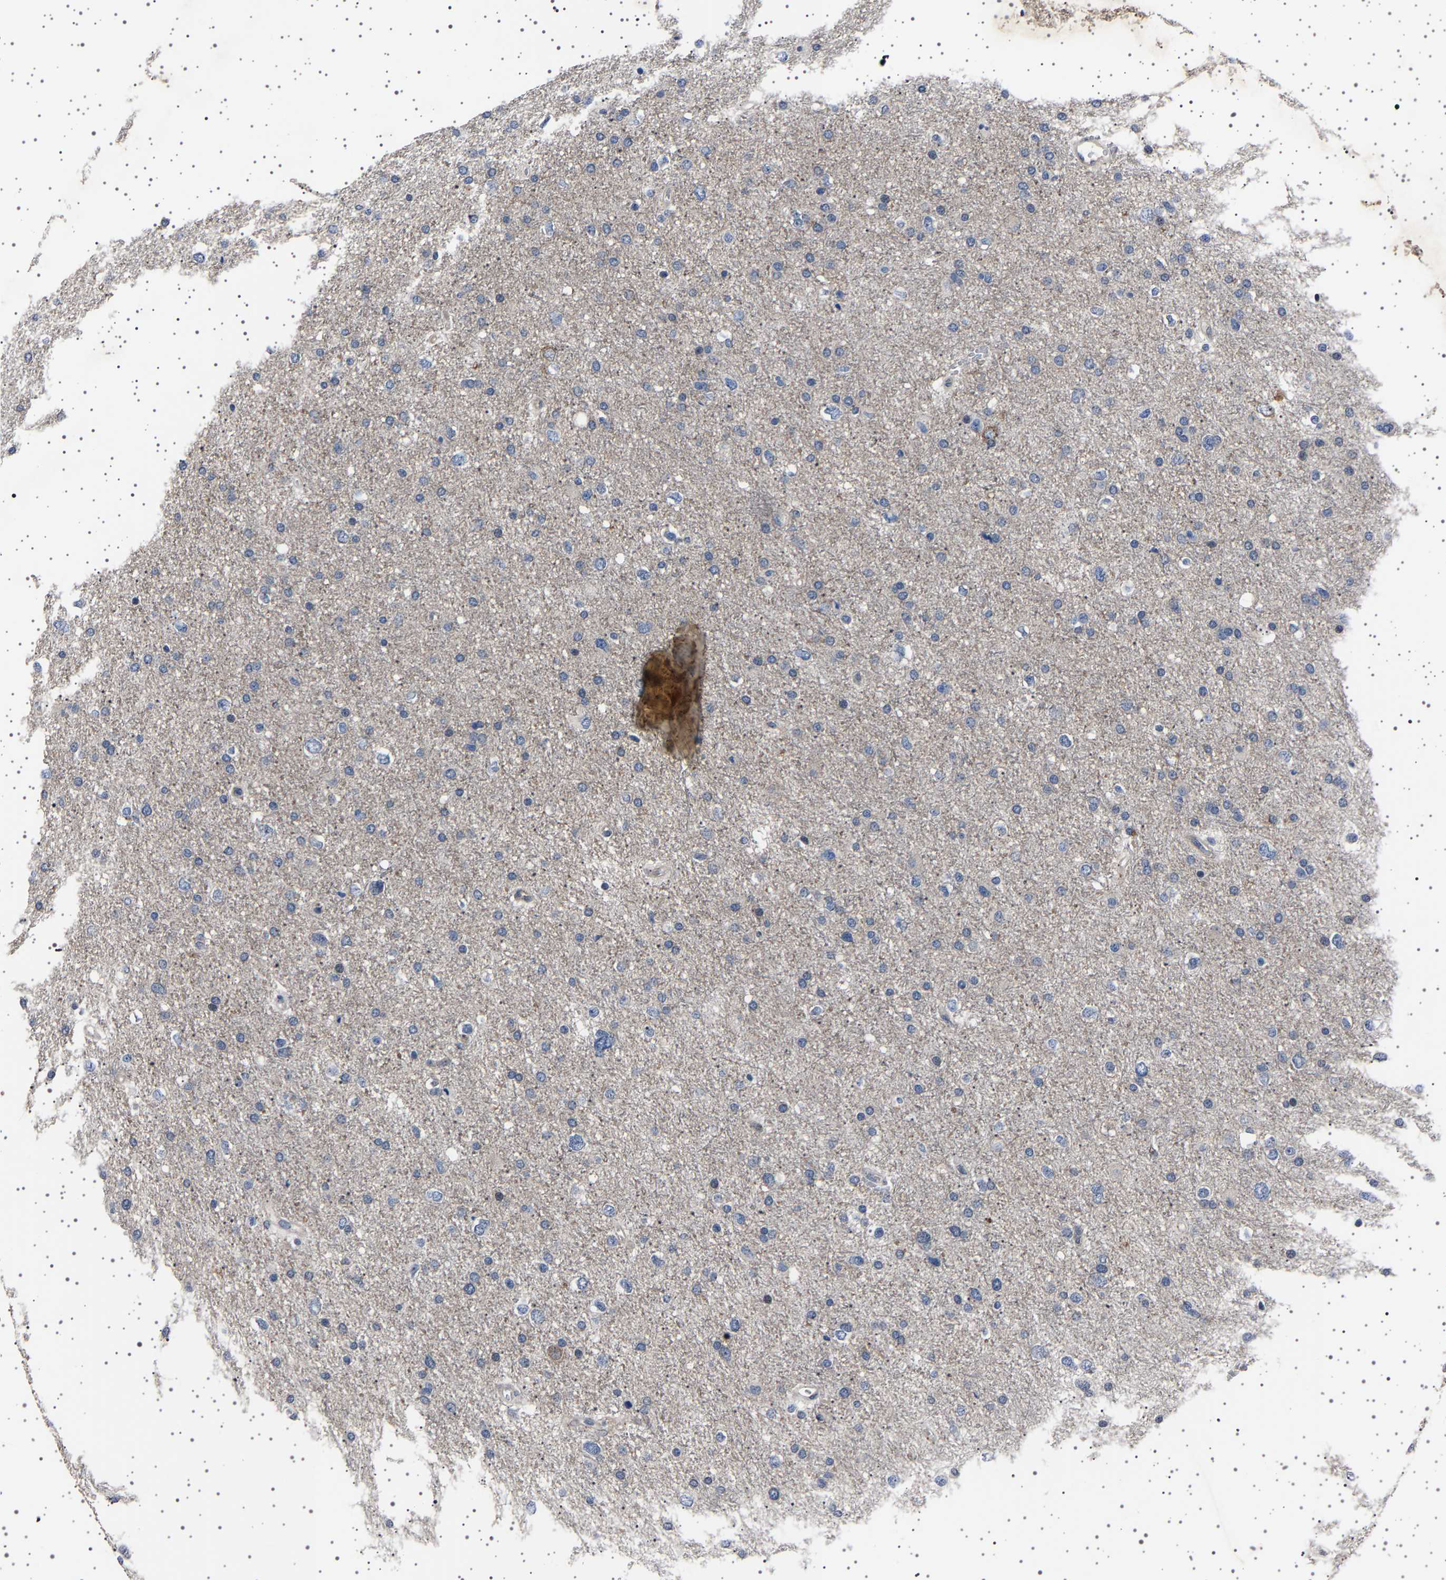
{"staining": {"intensity": "negative", "quantity": "none", "location": "none"}, "tissue": "glioma", "cell_type": "Tumor cells", "image_type": "cancer", "snomed": [{"axis": "morphology", "description": "Glioma, malignant, Low grade"}, {"axis": "topography", "description": "Brain"}], "caption": "A histopathology image of malignant glioma (low-grade) stained for a protein shows no brown staining in tumor cells.", "gene": "PAK5", "patient": {"sex": "female", "age": 37}}